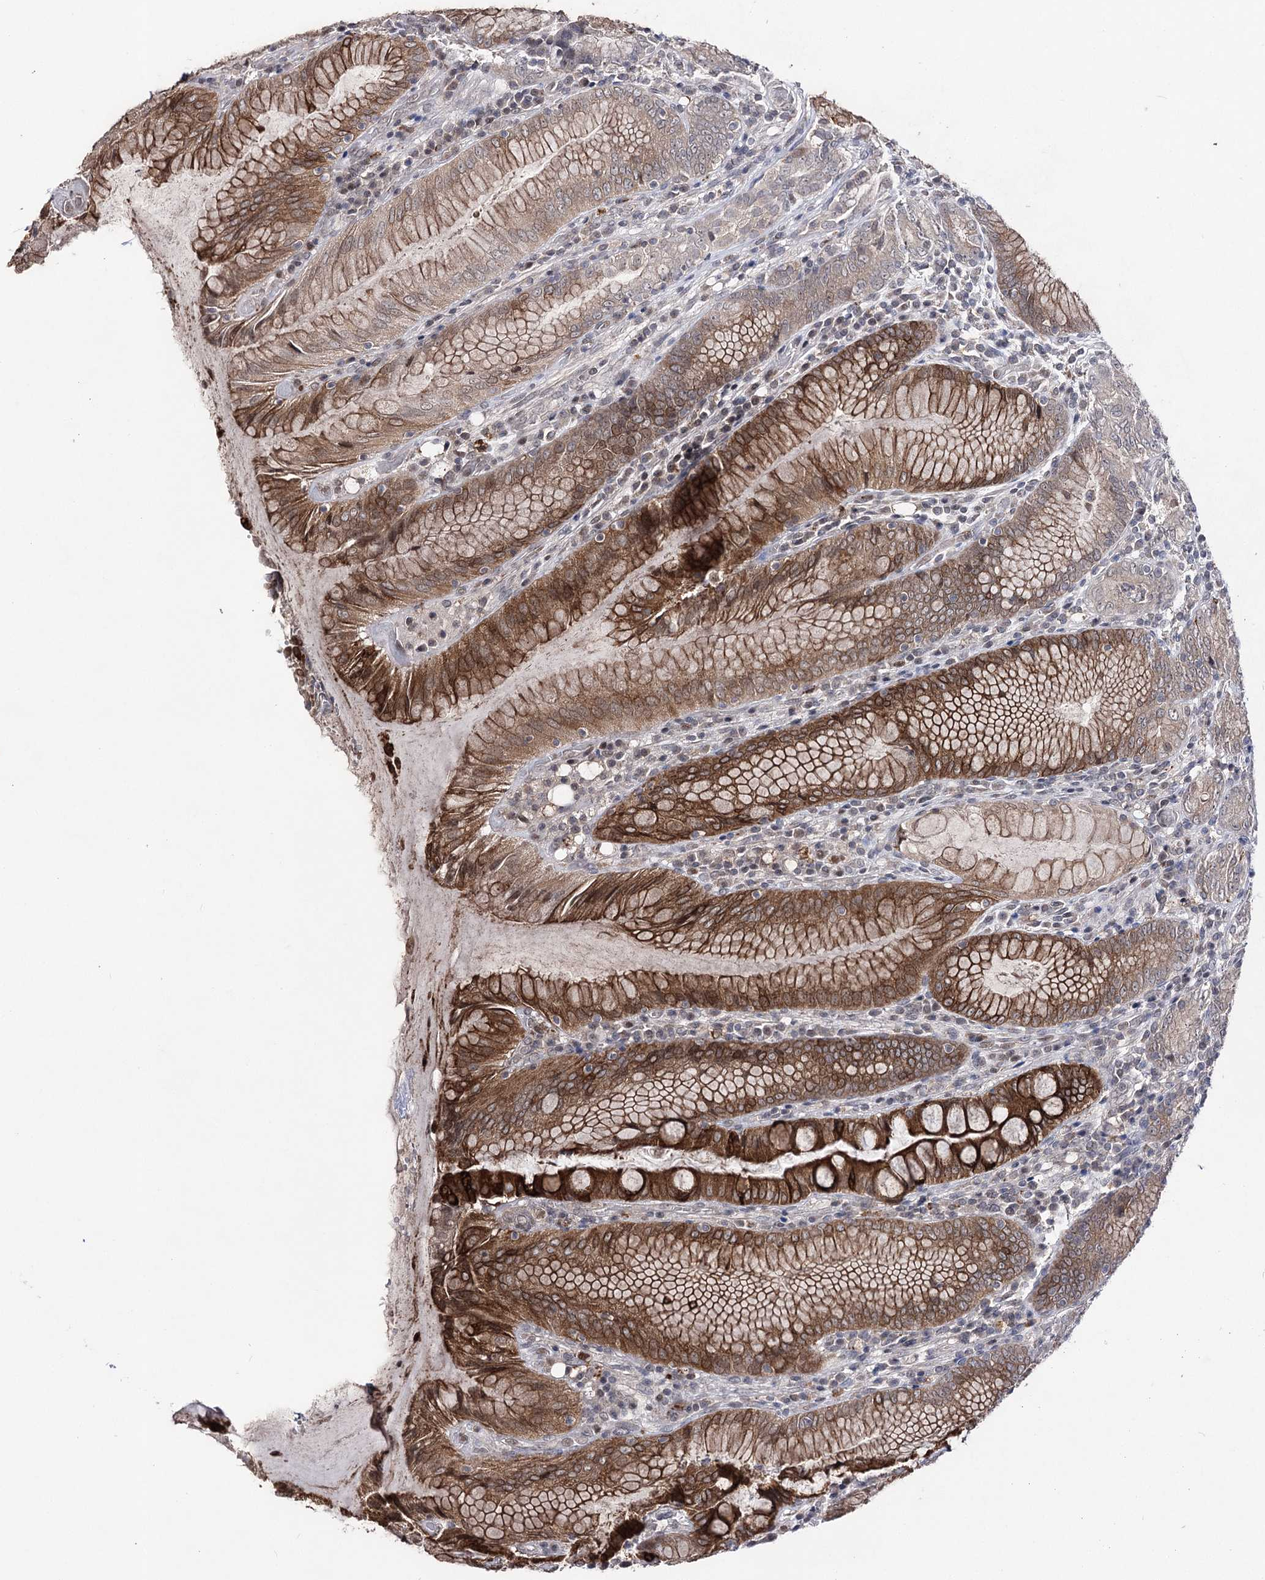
{"staining": {"intensity": "strong", "quantity": "25%-75%", "location": "cytoplasmic/membranous"}, "tissue": "stomach", "cell_type": "Glandular cells", "image_type": "normal", "snomed": [{"axis": "morphology", "description": "Normal tissue, NOS"}, {"axis": "topography", "description": "Stomach, upper"}, {"axis": "topography", "description": "Stomach, lower"}], "caption": "Strong cytoplasmic/membranous protein expression is seen in about 25%-75% of glandular cells in stomach. The staining is performed using DAB brown chromogen to label protein expression. The nuclei are counter-stained blue using hematoxylin.", "gene": "HSD11B2", "patient": {"sex": "female", "age": 76}}